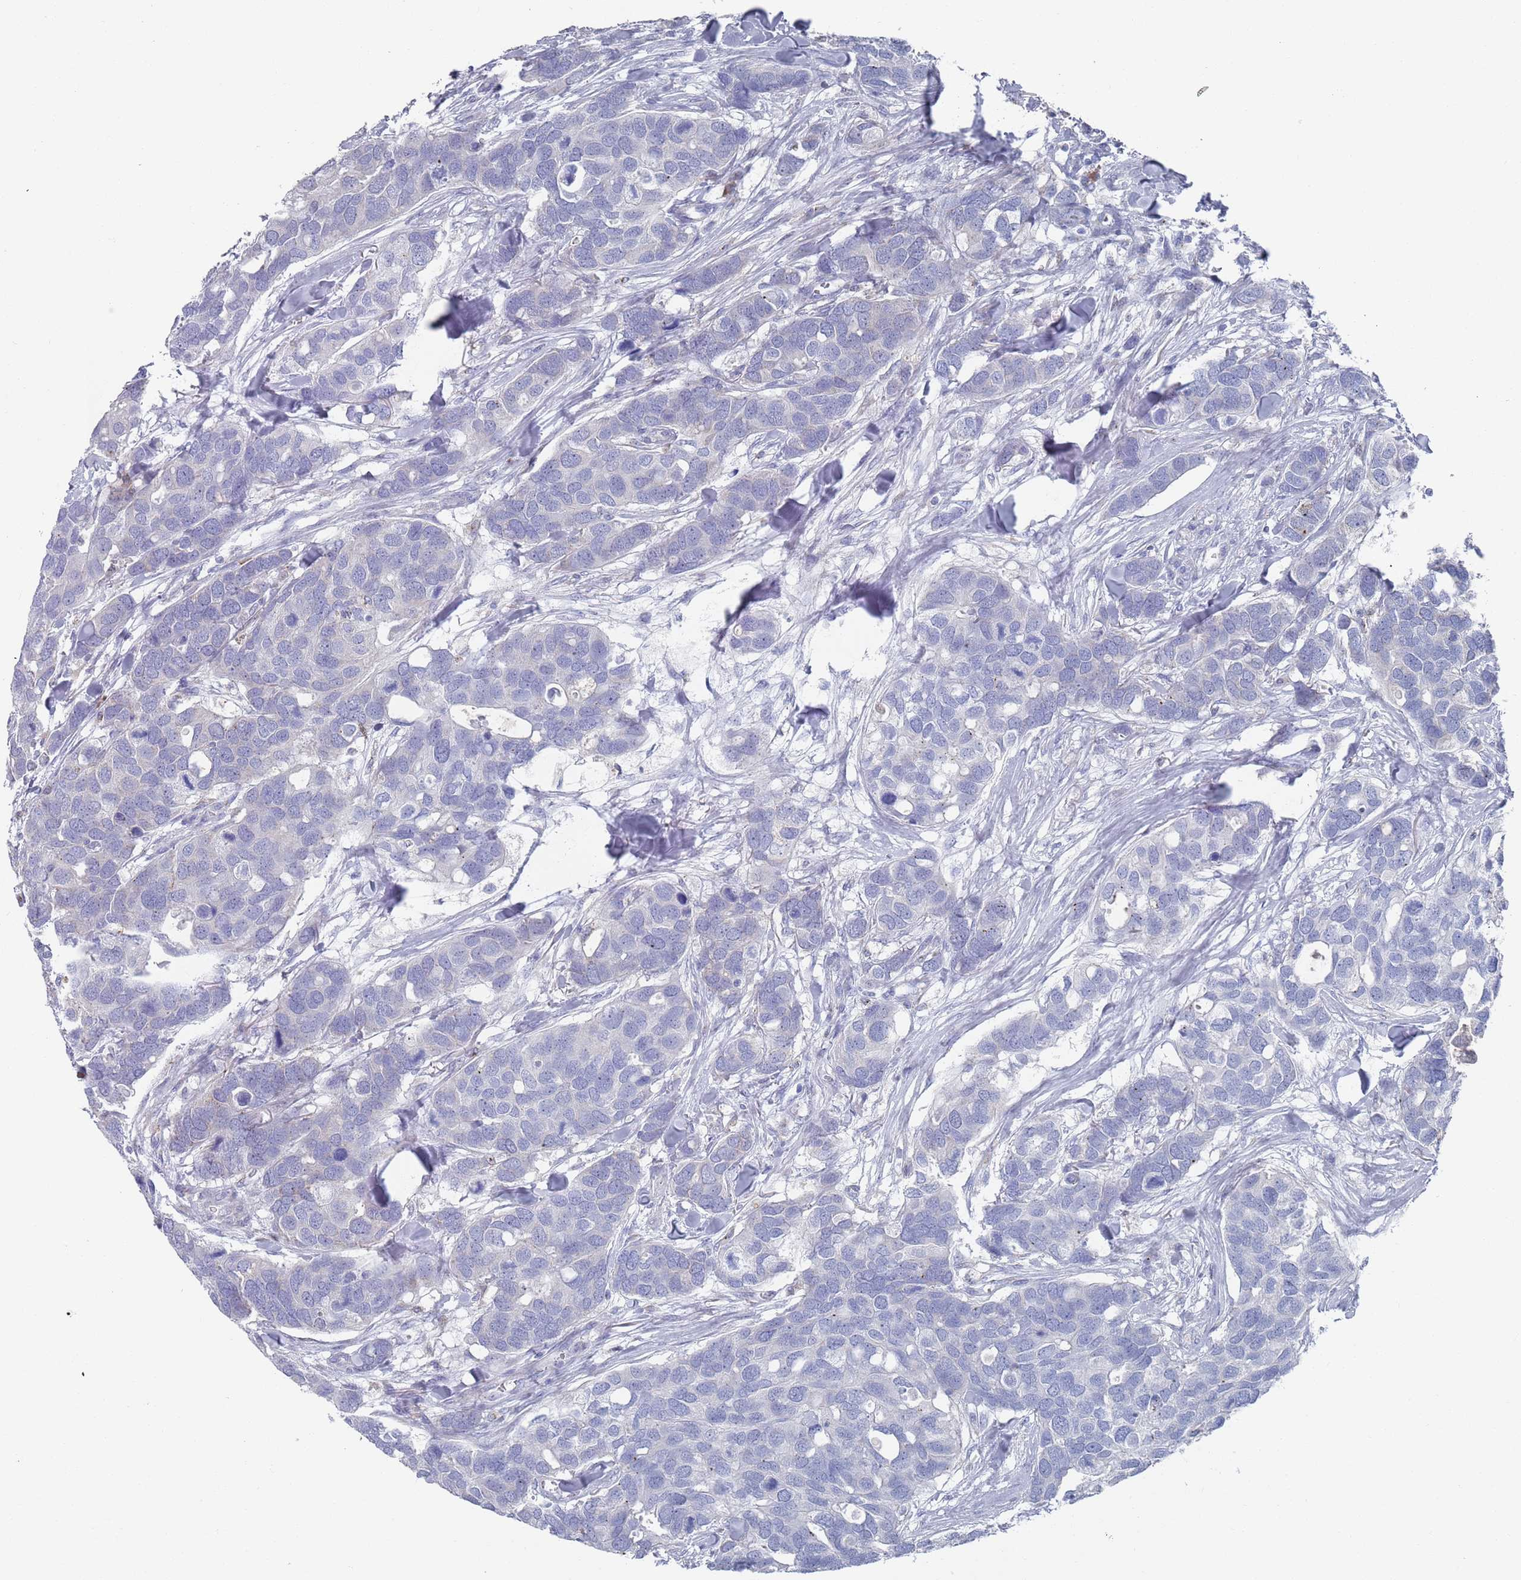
{"staining": {"intensity": "negative", "quantity": "none", "location": "none"}, "tissue": "breast cancer", "cell_type": "Tumor cells", "image_type": "cancer", "snomed": [{"axis": "morphology", "description": "Duct carcinoma"}, {"axis": "topography", "description": "Breast"}], "caption": "The micrograph displays no staining of tumor cells in breast infiltrating ductal carcinoma.", "gene": "MAT1A", "patient": {"sex": "female", "age": 83}}